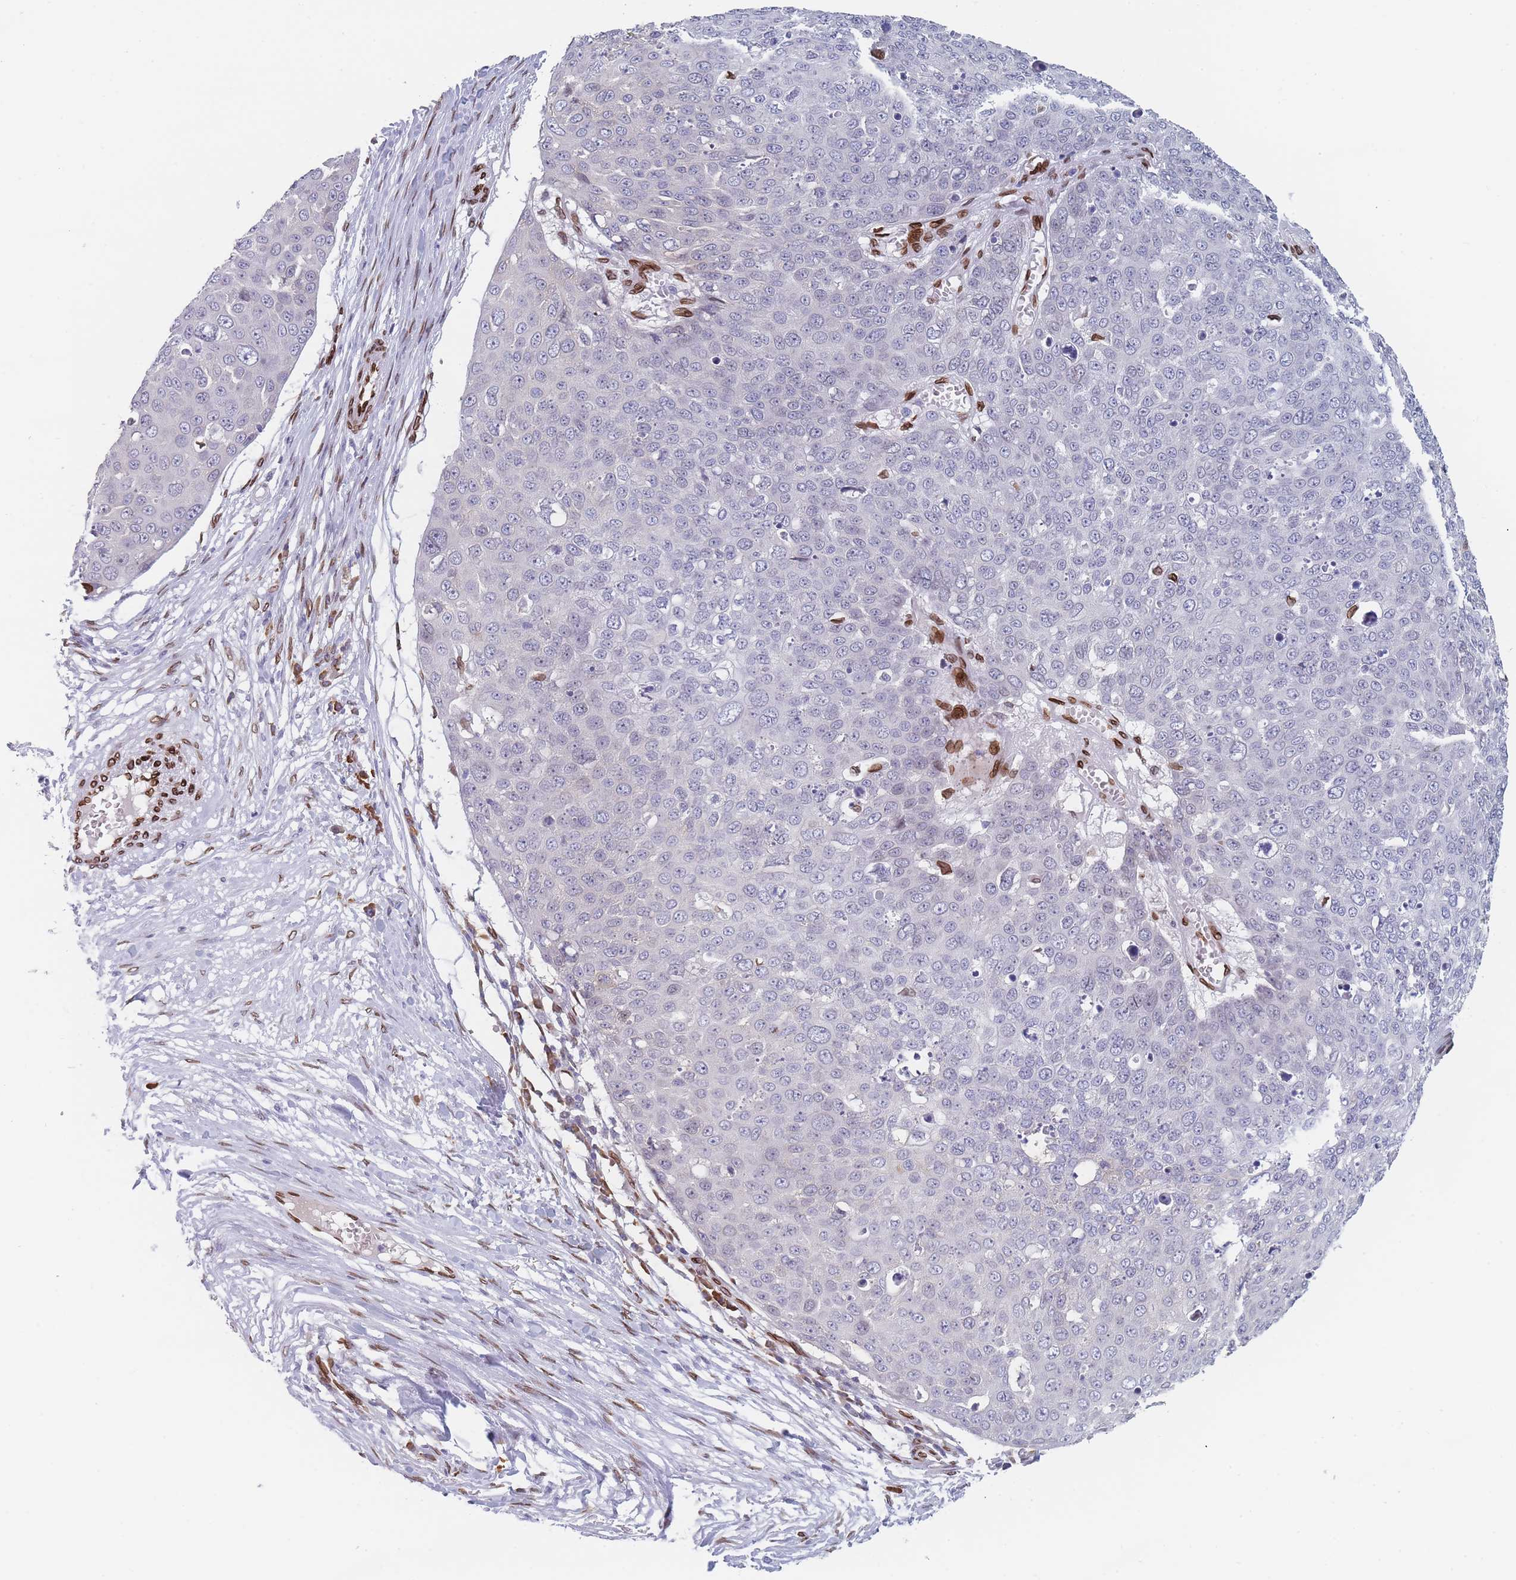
{"staining": {"intensity": "negative", "quantity": "none", "location": "none"}, "tissue": "skin cancer", "cell_type": "Tumor cells", "image_type": "cancer", "snomed": [{"axis": "morphology", "description": "Squamous cell carcinoma, NOS"}, {"axis": "topography", "description": "Skin"}], "caption": "DAB immunohistochemical staining of skin cancer (squamous cell carcinoma) displays no significant staining in tumor cells. (DAB (3,3'-diaminobenzidine) immunohistochemistry (IHC) with hematoxylin counter stain).", "gene": "ZBTB1", "patient": {"sex": "male", "age": 71}}